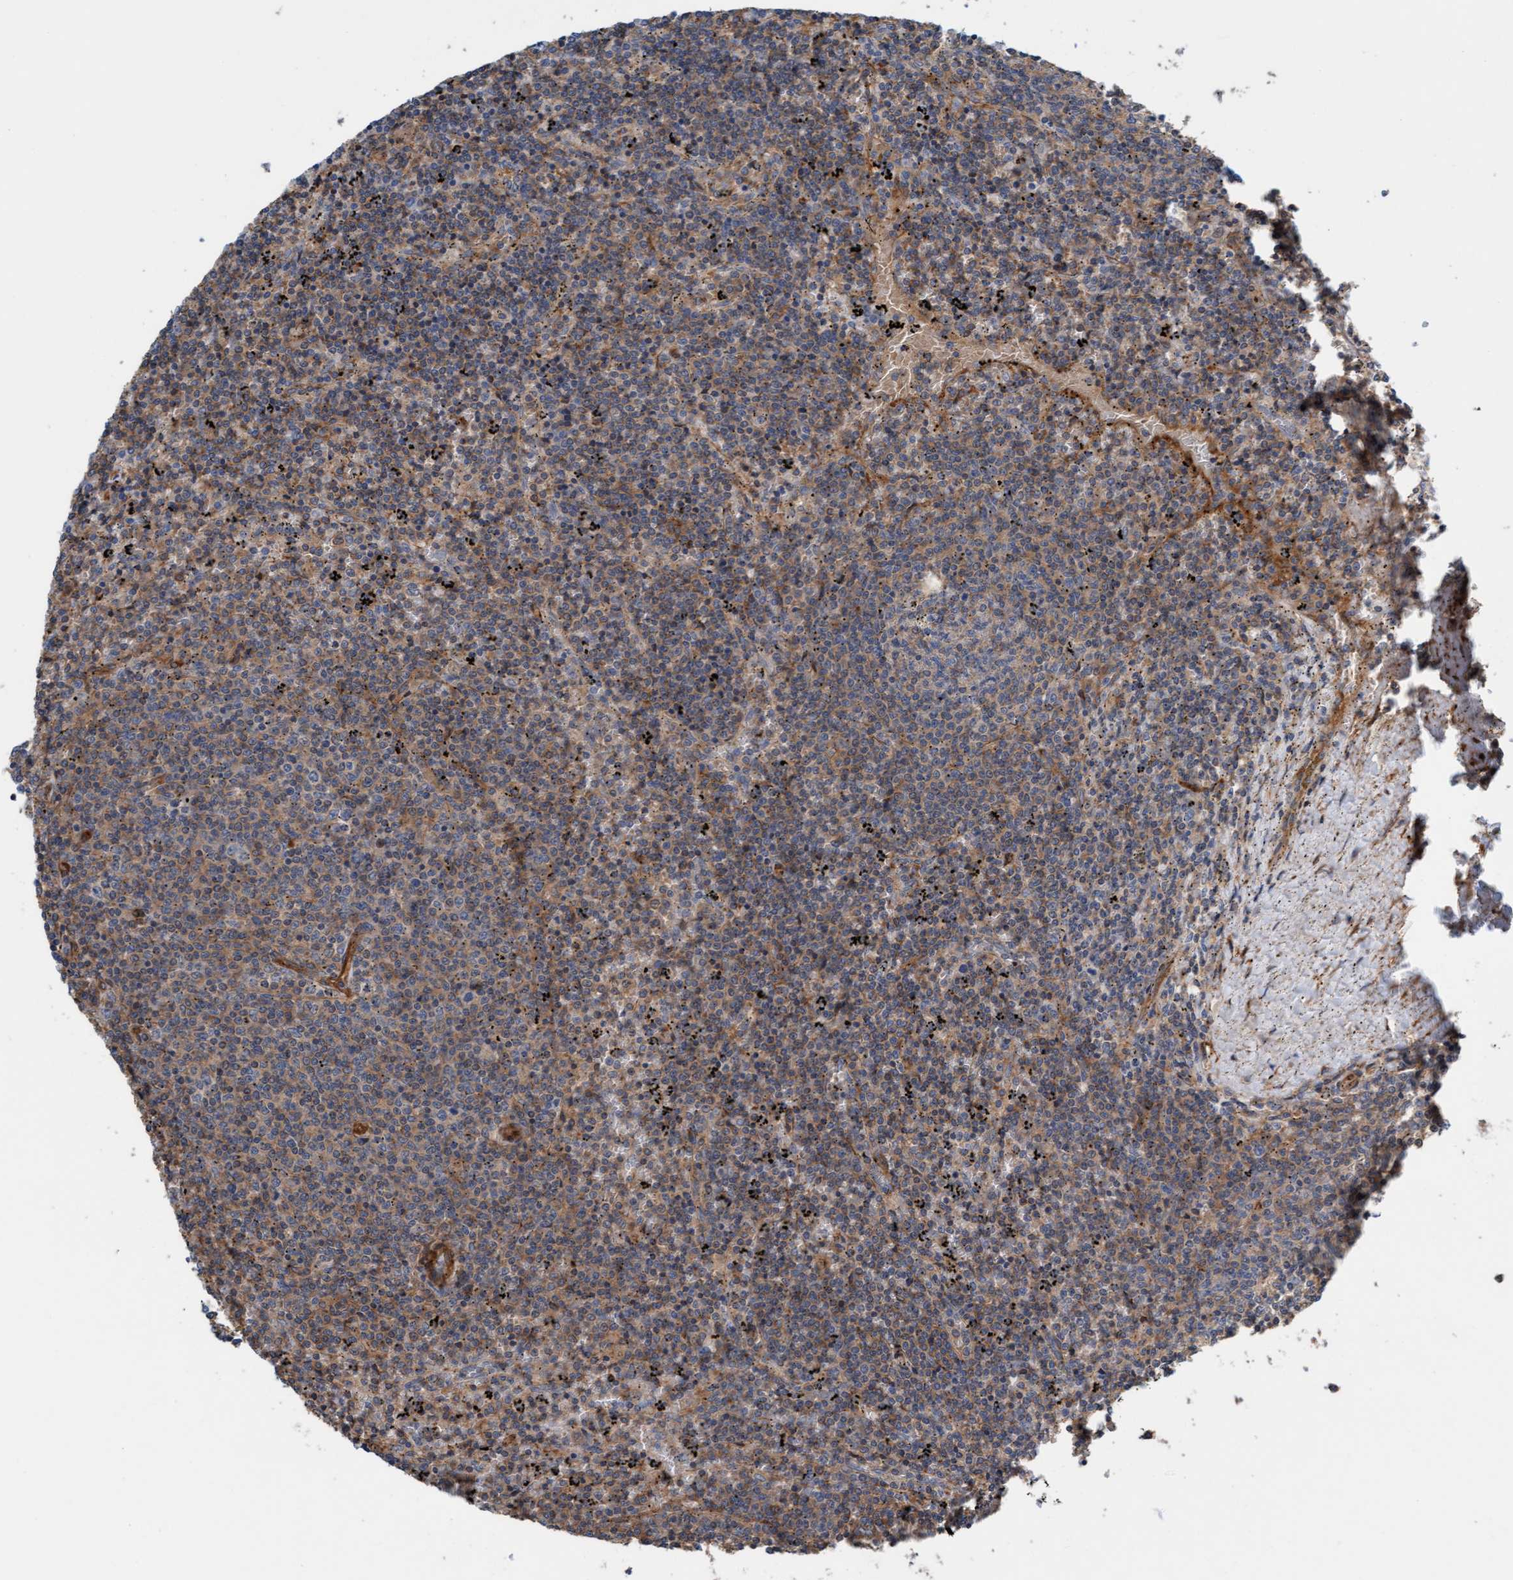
{"staining": {"intensity": "weak", "quantity": "25%-75%", "location": "cytoplasmic/membranous"}, "tissue": "lymphoma", "cell_type": "Tumor cells", "image_type": "cancer", "snomed": [{"axis": "morphology", "description": "Malignant lymphoma, non-Hodgkin's type, Low grade"}, {"axis": "topography", "description": "Spleen"}], "caption": "This is an image of IHC staining of malignant lymphoma, non-Hodgkin's type (low-grade), which shows weak expression in the cytoplasmic/membranous of tumor cells.", "gene": "FMNL3", "patient": {"sex": "female", "age": 50}}